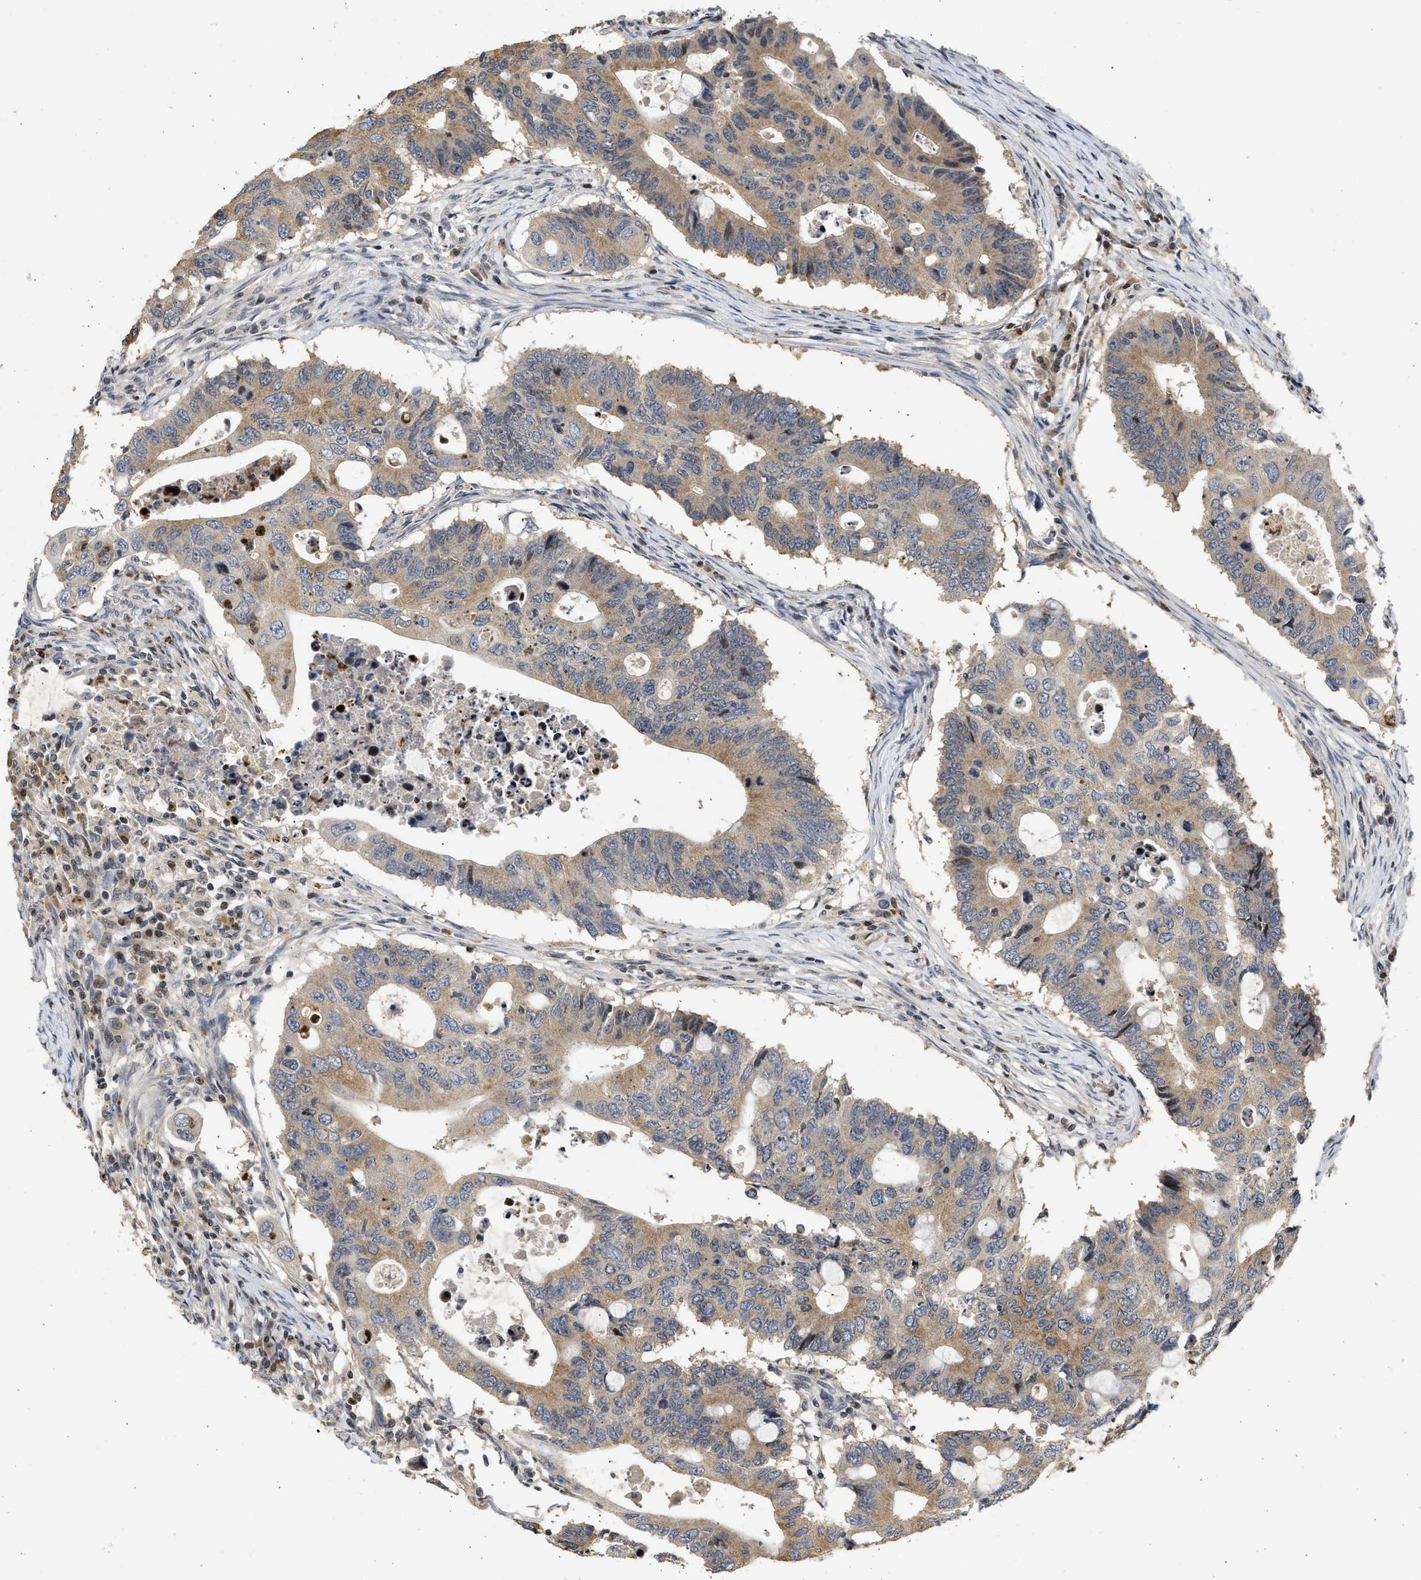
{"staining": {"intensity": "weak", "quantity": ">75%", "location": "cytoplasmic/membranous"}, "tissue": "colorectal cancer", "cell_type": "Tumor cells", "image_type": "cancer", "snomed": [{"axis": "morphology", "description": "Adenocarcinoma, NOS"}, {"axis": "topography", "description": "Colon"}], "caption": "A brown stain labels weak cytoplasmic/membranous expression of a protein in human colorectal cancer (adenocarcinoma) tumor cells.", "gene": "ENSG00000142539", "patient": {"sex": "male", "age": 71}}